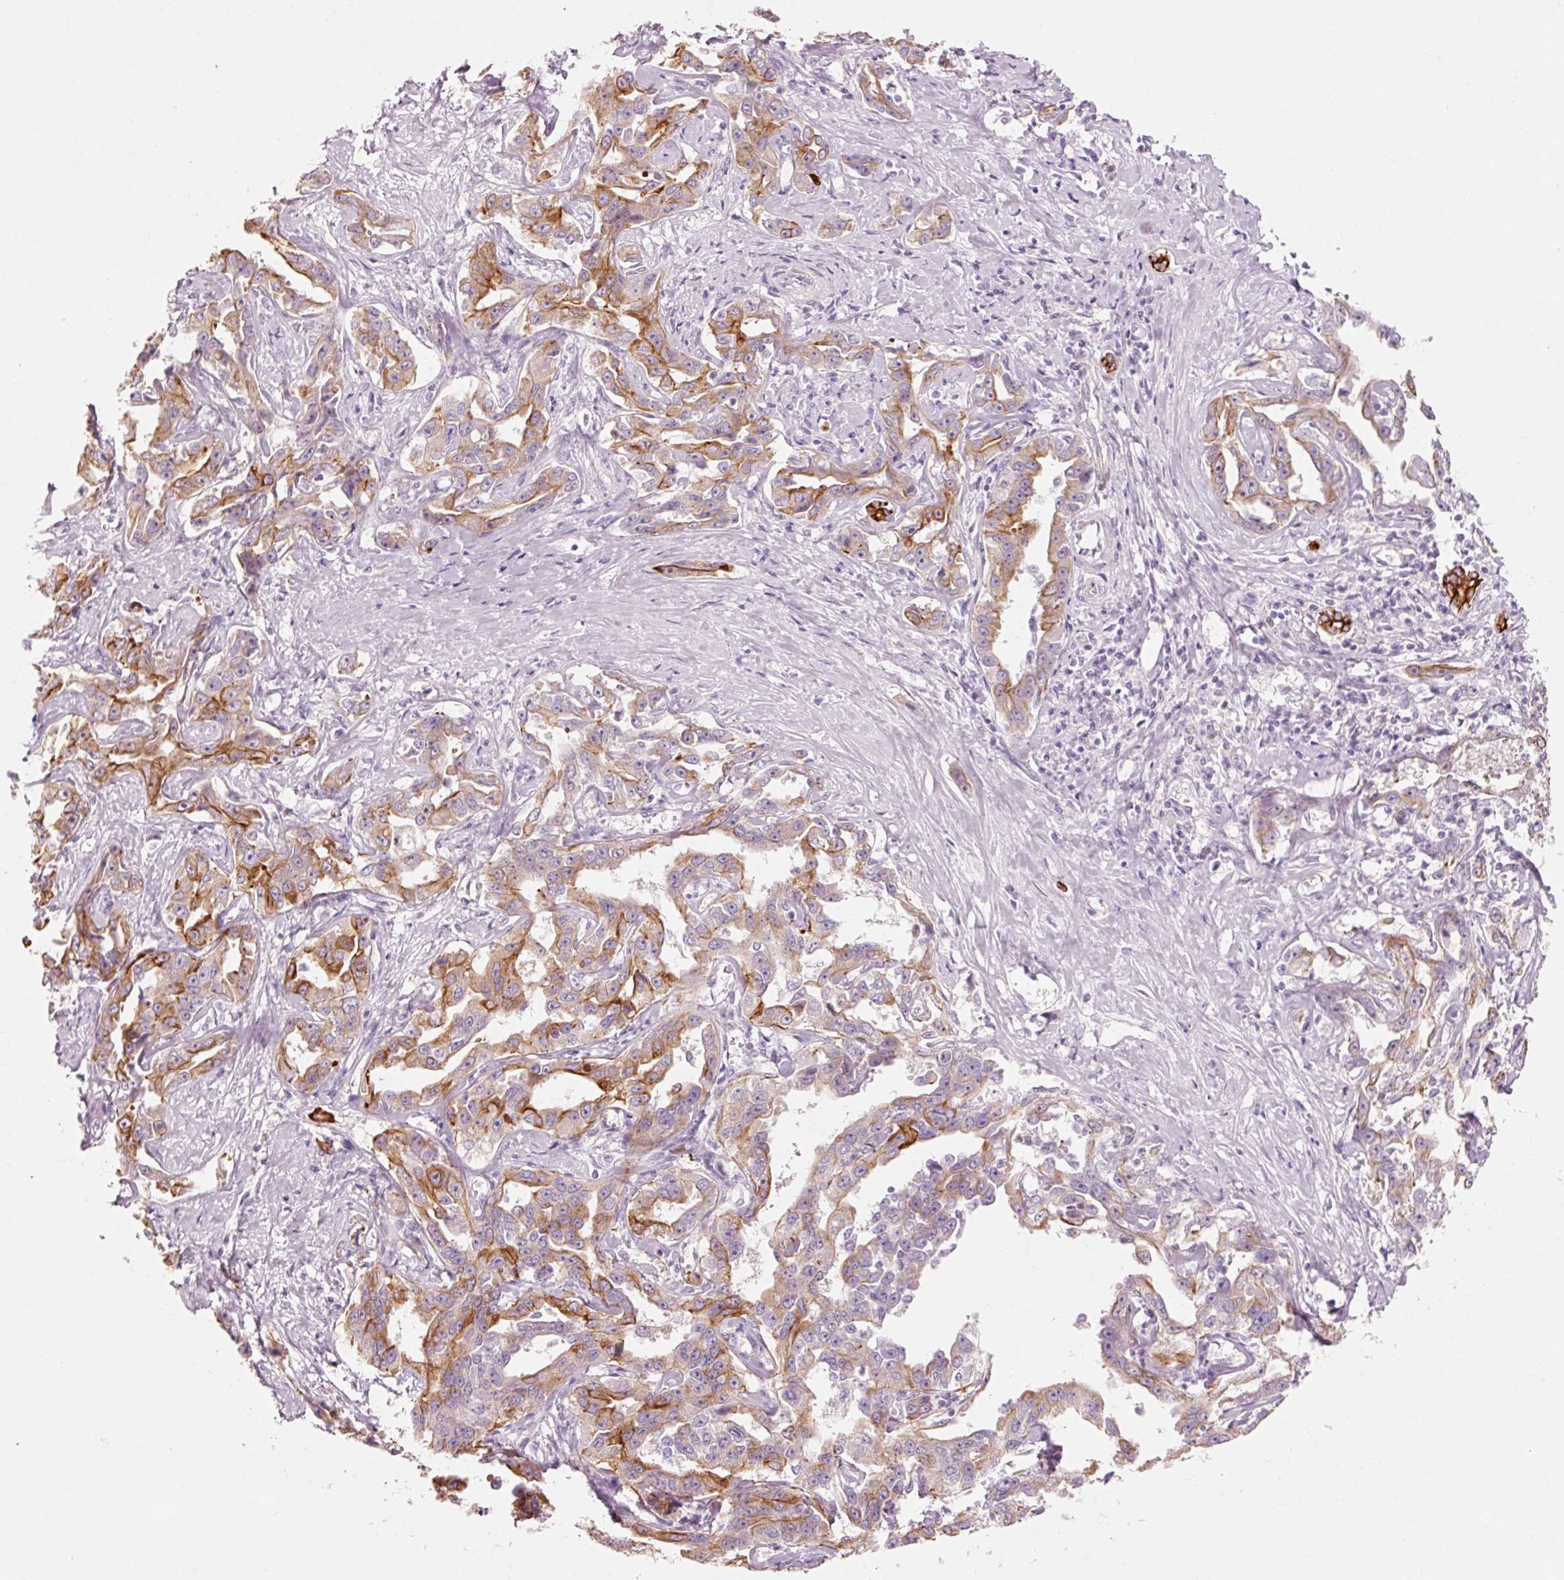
{"staining": {"intensity": "strong", "quantity": "25%-75%", "location": "cytoplasmic/membranous"}, "tissue": "liver cancer", "cell_type": "Tumor cells", "image_type": "cancer", "snomed": [{"axis": "morphology", "description": "Cholangiocarcinoma"}, {"axis": "topography", "description": "Liver"}], "caption": "Immunohistochemistry (IHC) staining of liver cholangiocarcinoma, which demonstrates high levels of strong cytoplasmic/membranous positivity in approximately 25%-75% of tumor cells indicating strong cytoplasmic/membranous protein staining. The staining was performed using DAB (brown) for protein detection and nuclei were counterstained in hematoxylin (blue).", "gene": "TRIM73", "patient": {"sex": "male", "age": 59}}